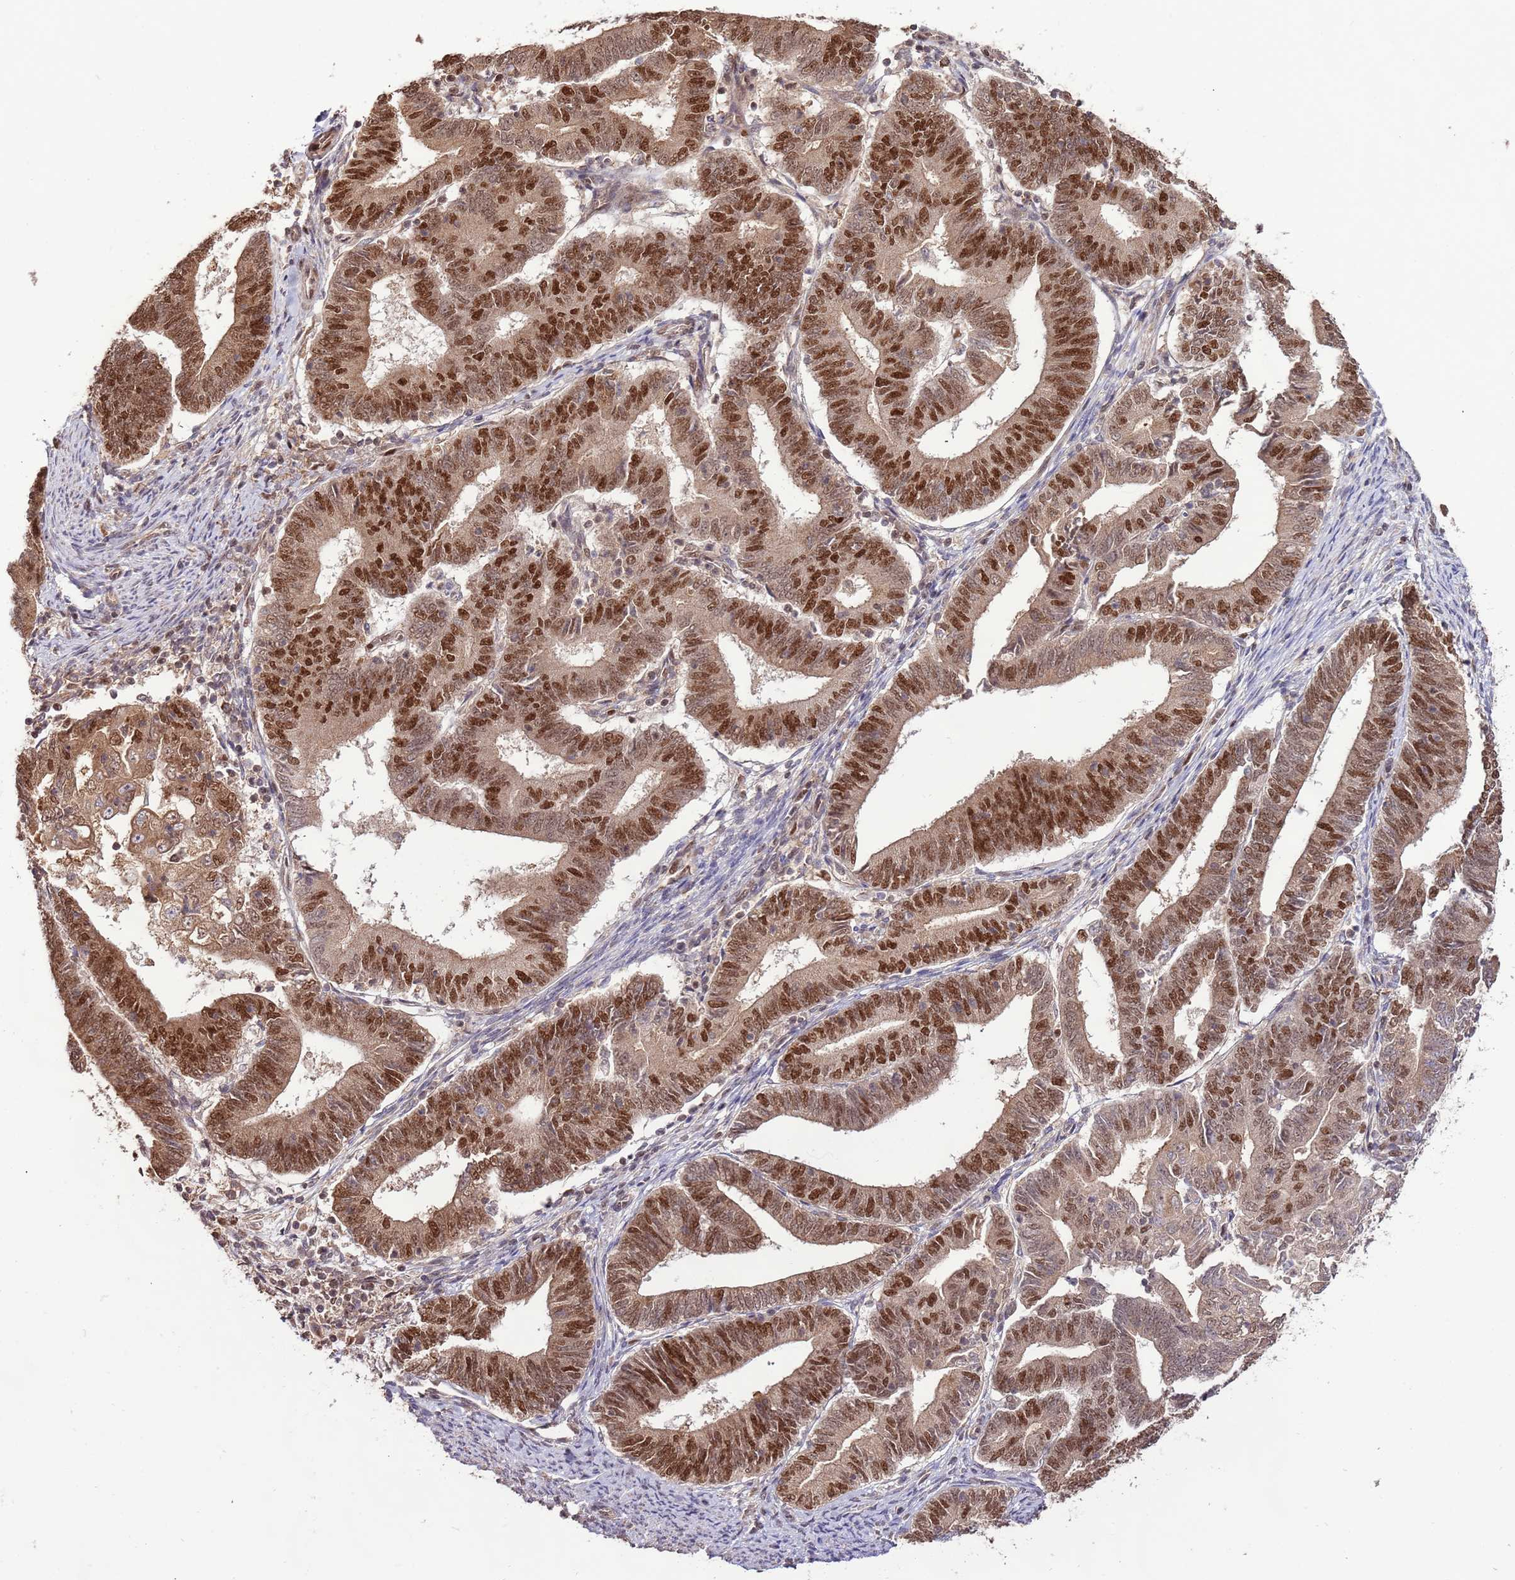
{"staining": {"intensity": "strong", "quantity": ">75%", "location": "cytoplasmic/membranous,nuclear"}, "tissue": "endometrial cancer", "cell_type": "Tumor cells", "image_type": "cancer", "snomed": [{"axis": "morphology", "description": "Adenocarcinoma, NOS"}, {"axis": "topography", "description": "Endometrium"}], "caption": "Adenocarcinoma (endometrial) was stained to show a protein in brown. There is high levels of strong cytoplasmic/membranous and nuclear positivity in approximately >75% of tumor cells.", "gene": "RIF1", "patient": {"sex": "female", "age": 70}}